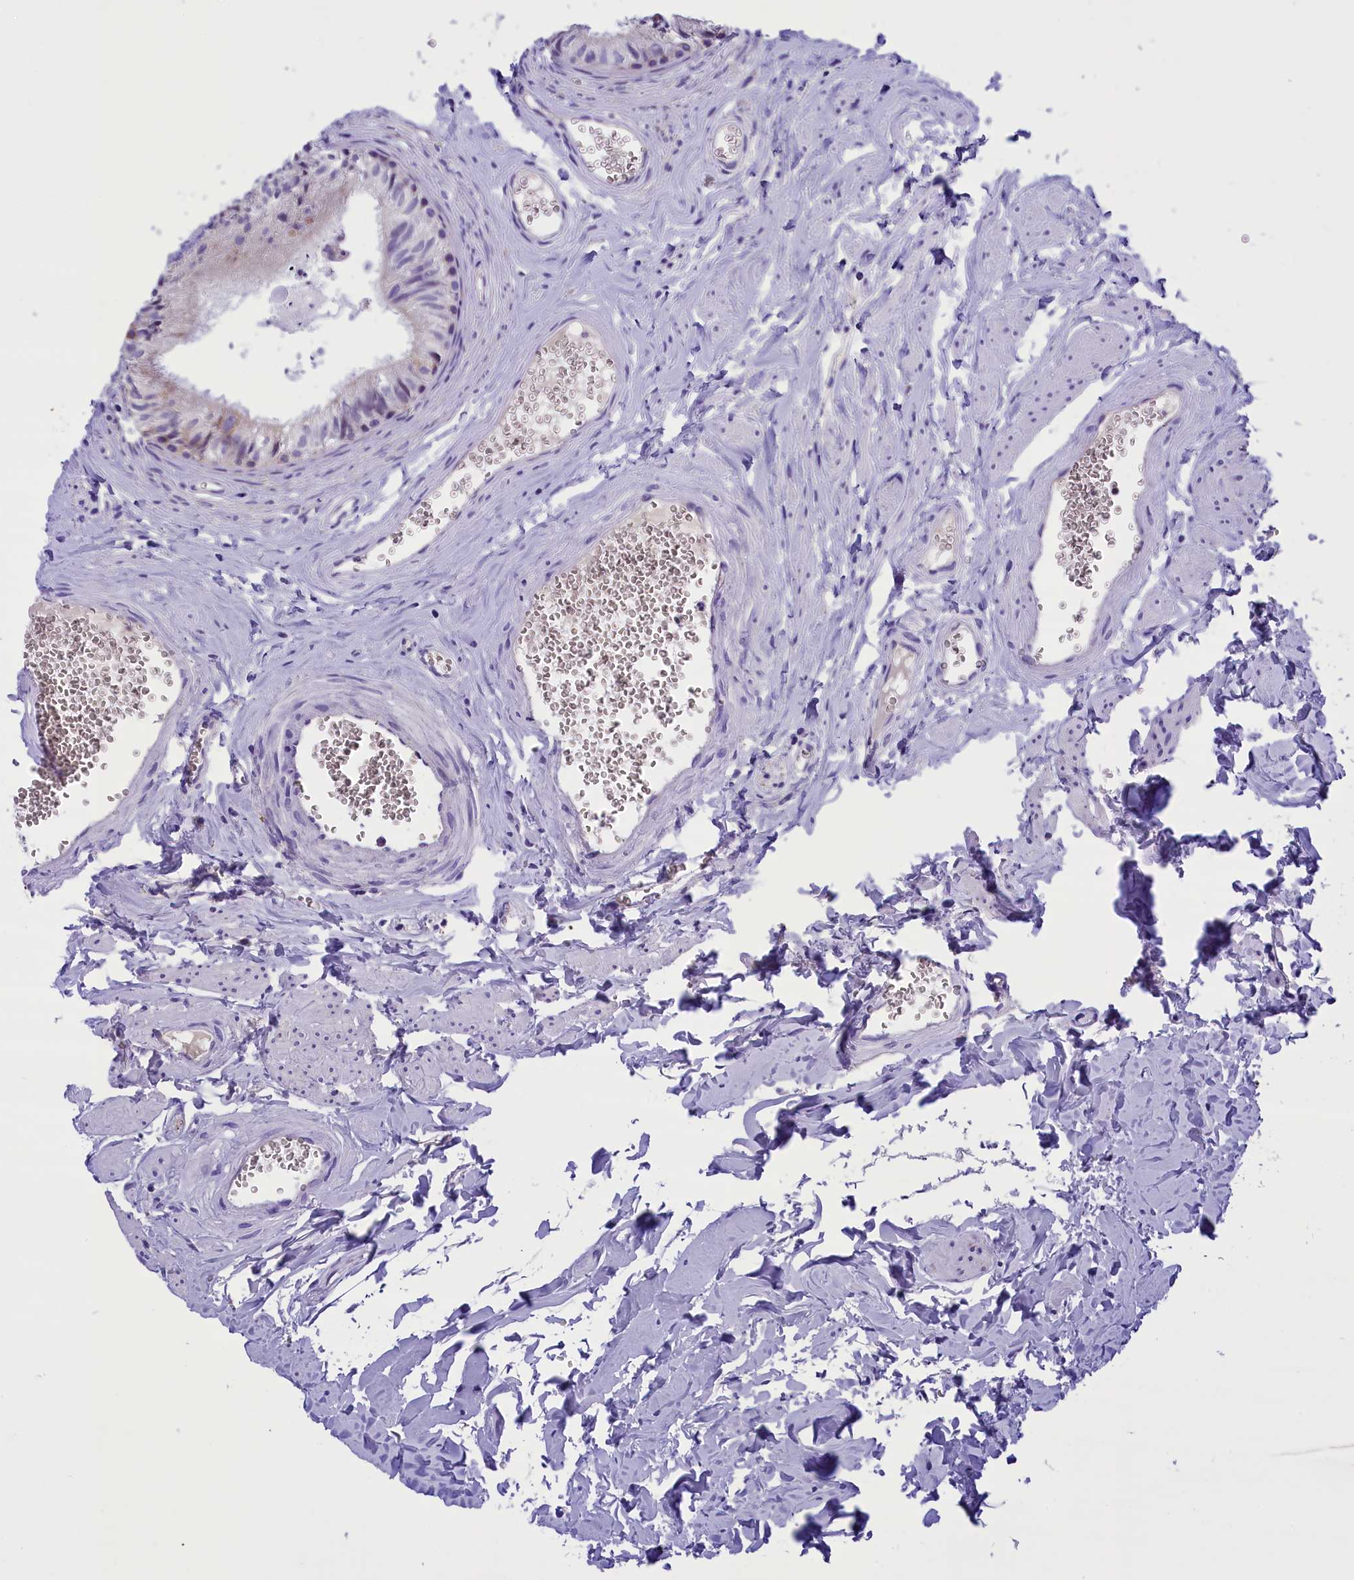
{"staining": {"intensity": "moderate", "quantity": "<25%", "location": "cytoplasmic/membranous"}, "tissue": "epididymis", "cell_type": "Glandular cells", "image_type": "normal", "snomed": [{"axis": "morphology", "description": "Normal tissue, NOS"}, {"axis": "topography", "description": "Epididymis"}], "caption": "The micrograph shows staining of normal epididymis, revealing moderate cytoplasmic/membranous protein positivity (brown color) within glandular cells.", "gene": "ABAT", "patient": {"sex": "male", "age": 36}}